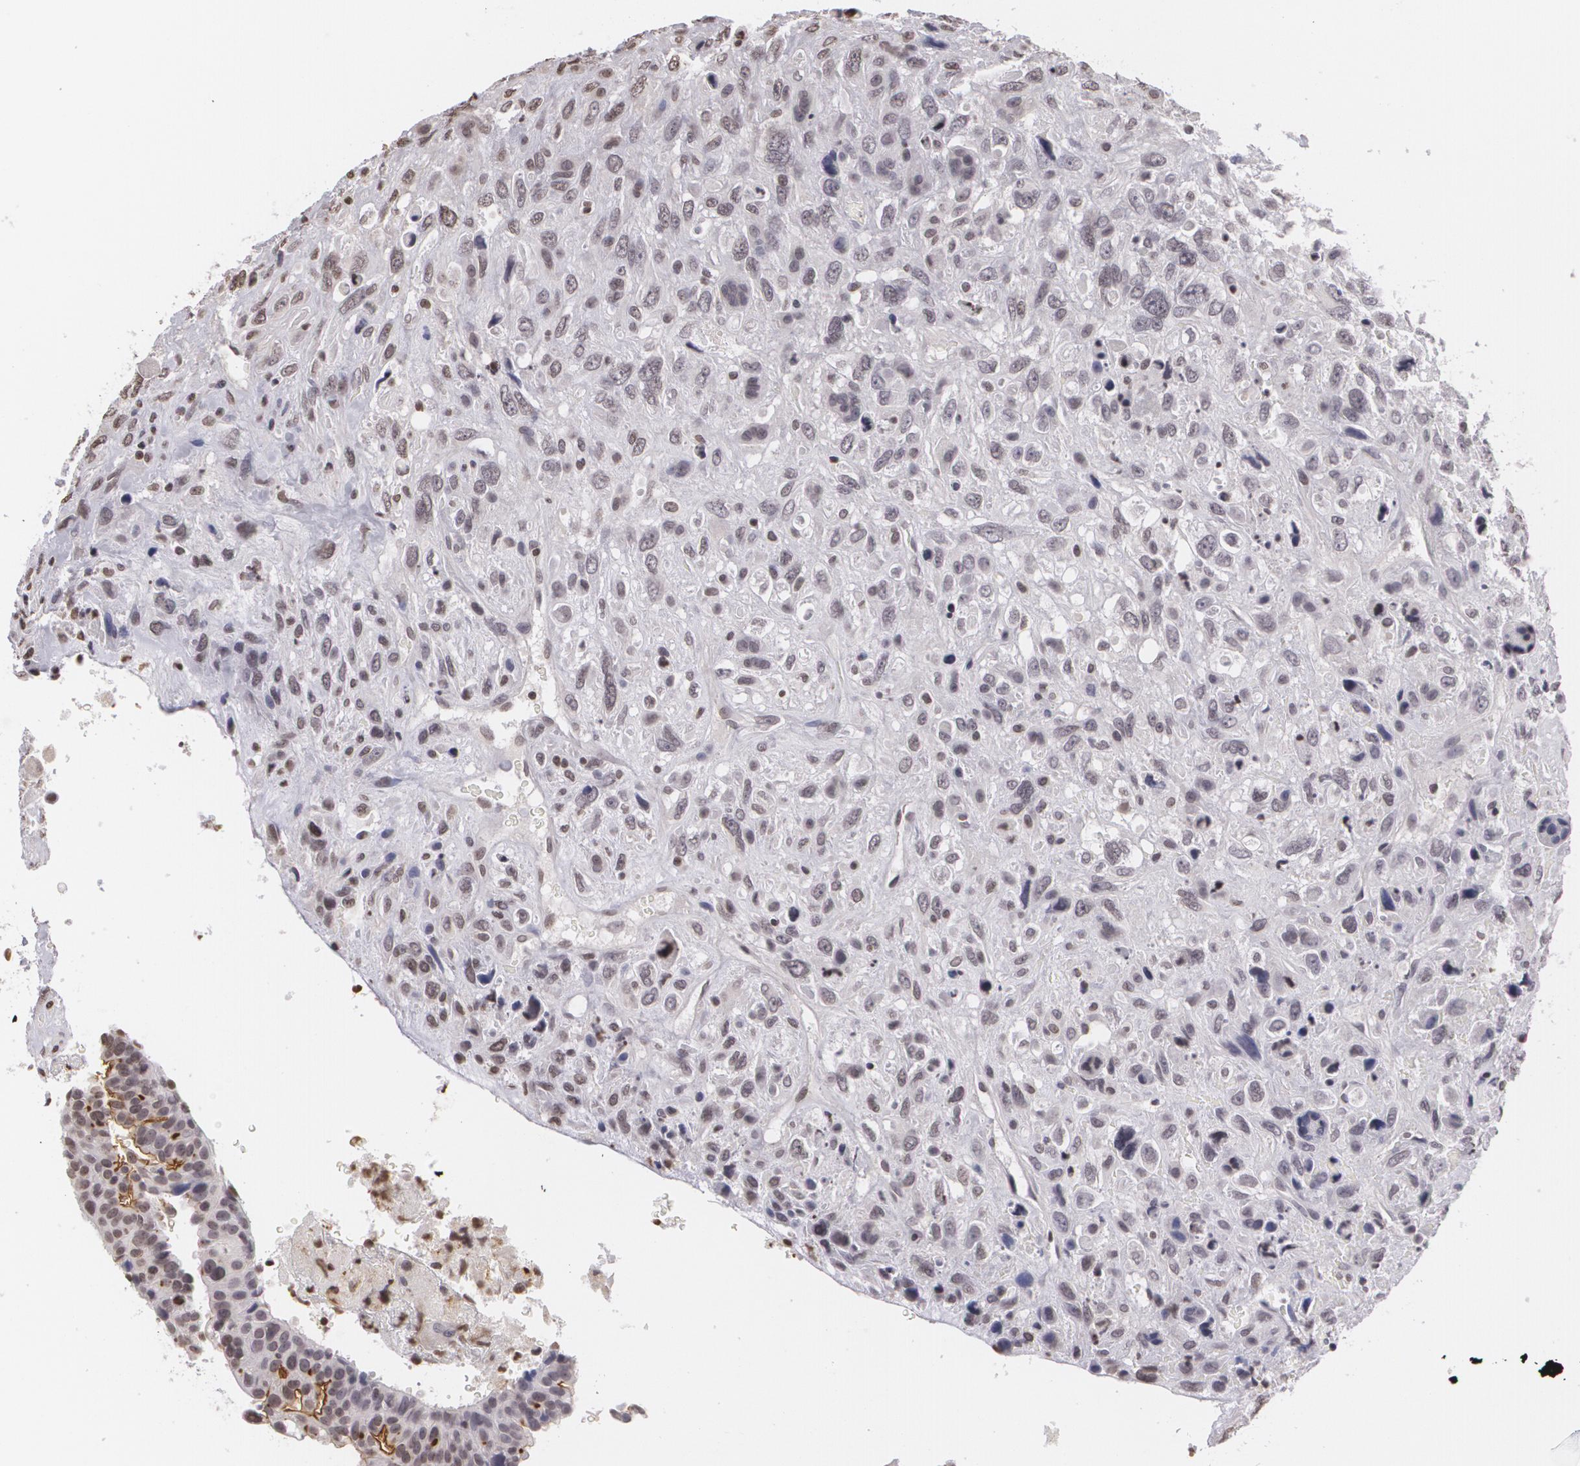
{"staining": {"intensity": "moderate", "quantity": "<25%", "location": "cytoplasmic/membranous"}, "tissue": "breast cancer", "cell_type": "Tumor cells", "image_type": "cancer", "snomed": [{"axis": "morphology", "description": "Neoplasm, malignant, NOS"}, {"axis": "topography", "description": "Breast"}], "caption": "Human breast cancer stained with a protein marker displays moderate staining in tumor cells.", "gene": "MUC1", "patient": {"sex": "female", "age": 50}}